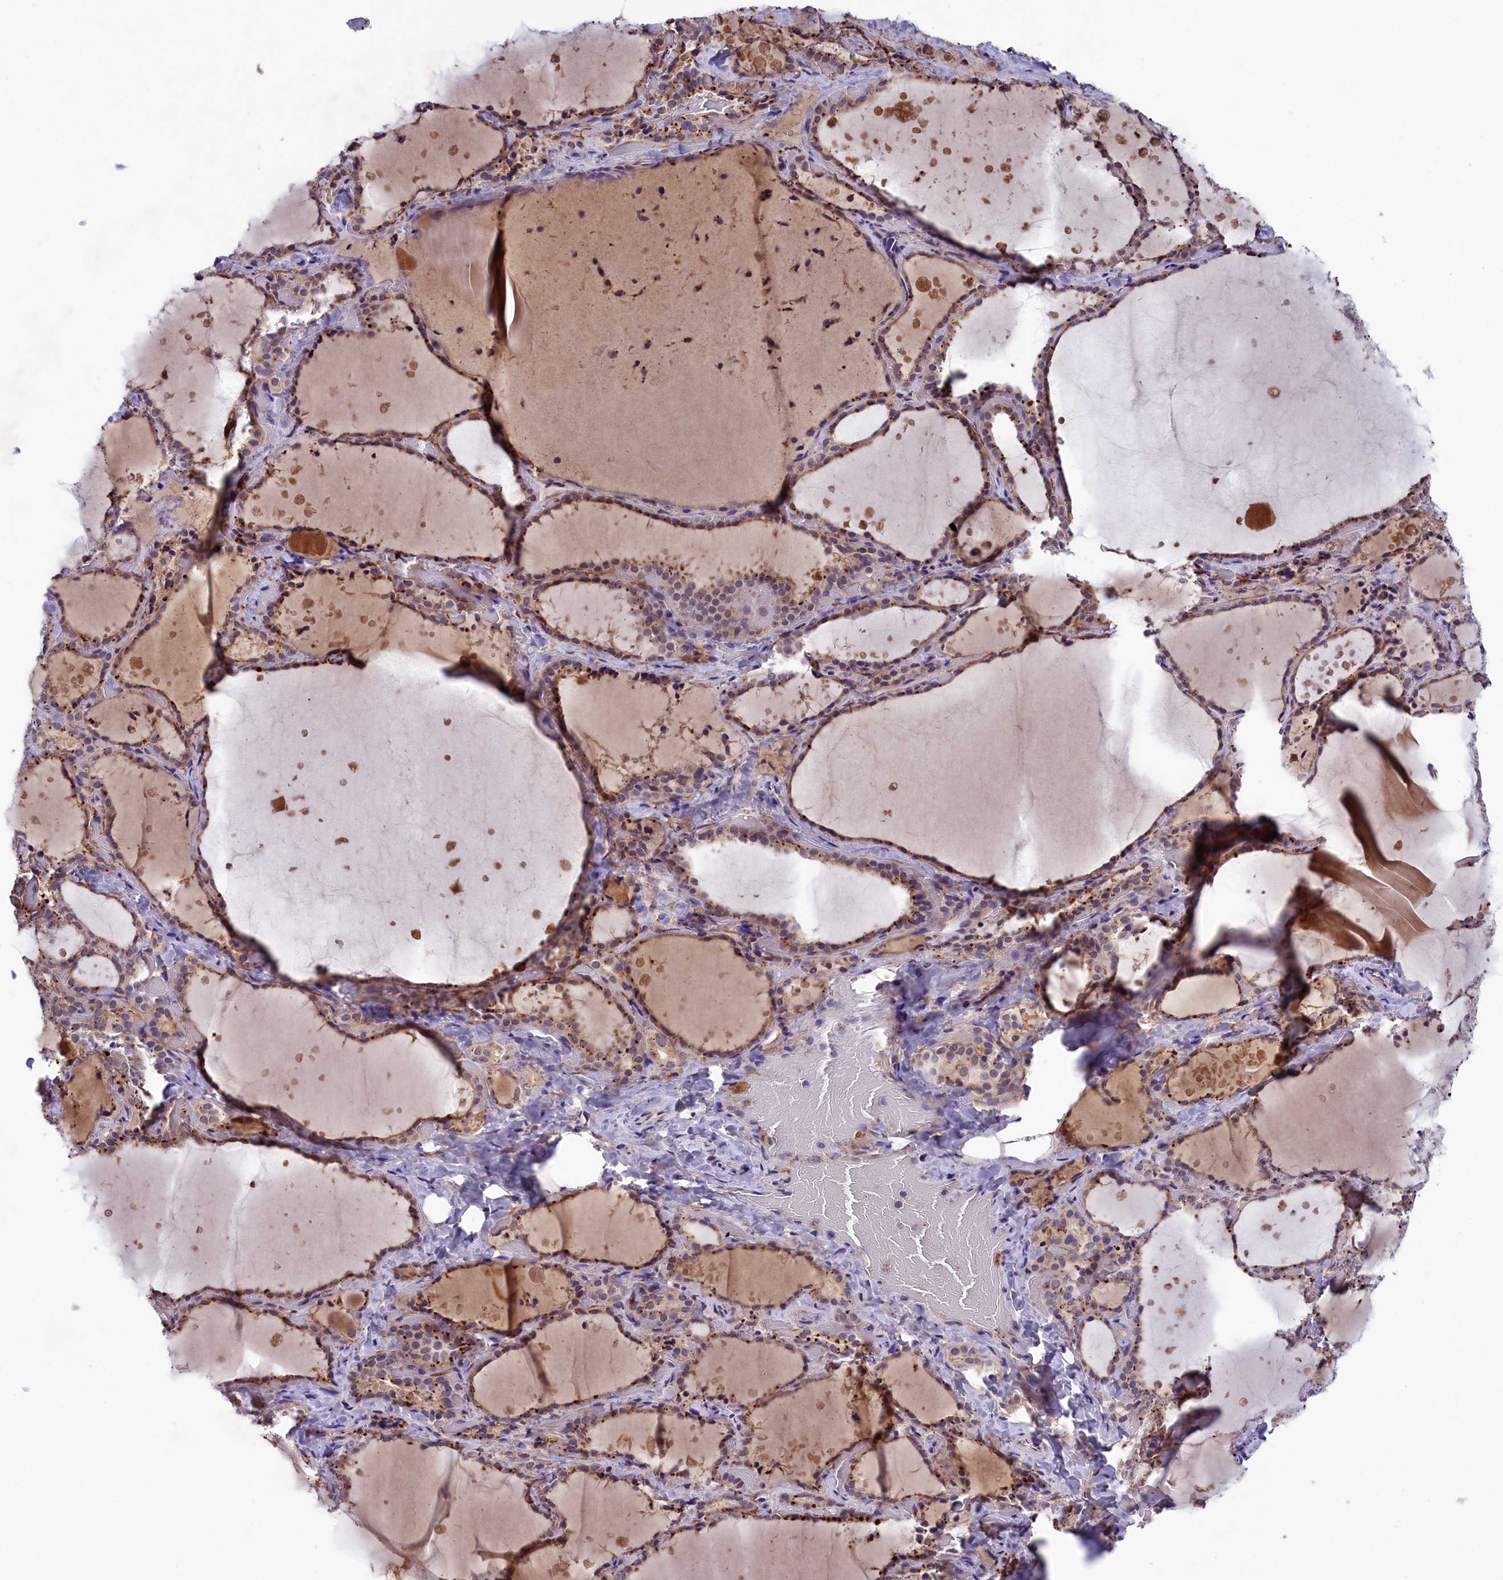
{"staining": {"intensity": "moderate", "quantity": ">75%", "location": "cytoplasmic/membranous"}, "tissue": "thyroid gland", "cell_type": "Glandular cells", "image_type": "normal", "snomed": [{"axis": "morphology", "description": "Normal tissue, NOS"}, {"axis": "topography", "description": "Thyroid gland"}], "caption": "DAB (3,3'-diaminobenzidine) immunohistochemical staining of unremarkable human thyroid gland displays moderate cytoplasmic/membranous protein expression in about >75% of glandular cells.", "gene": "STYX", "patient": {"sex": "female", "age": 44}}